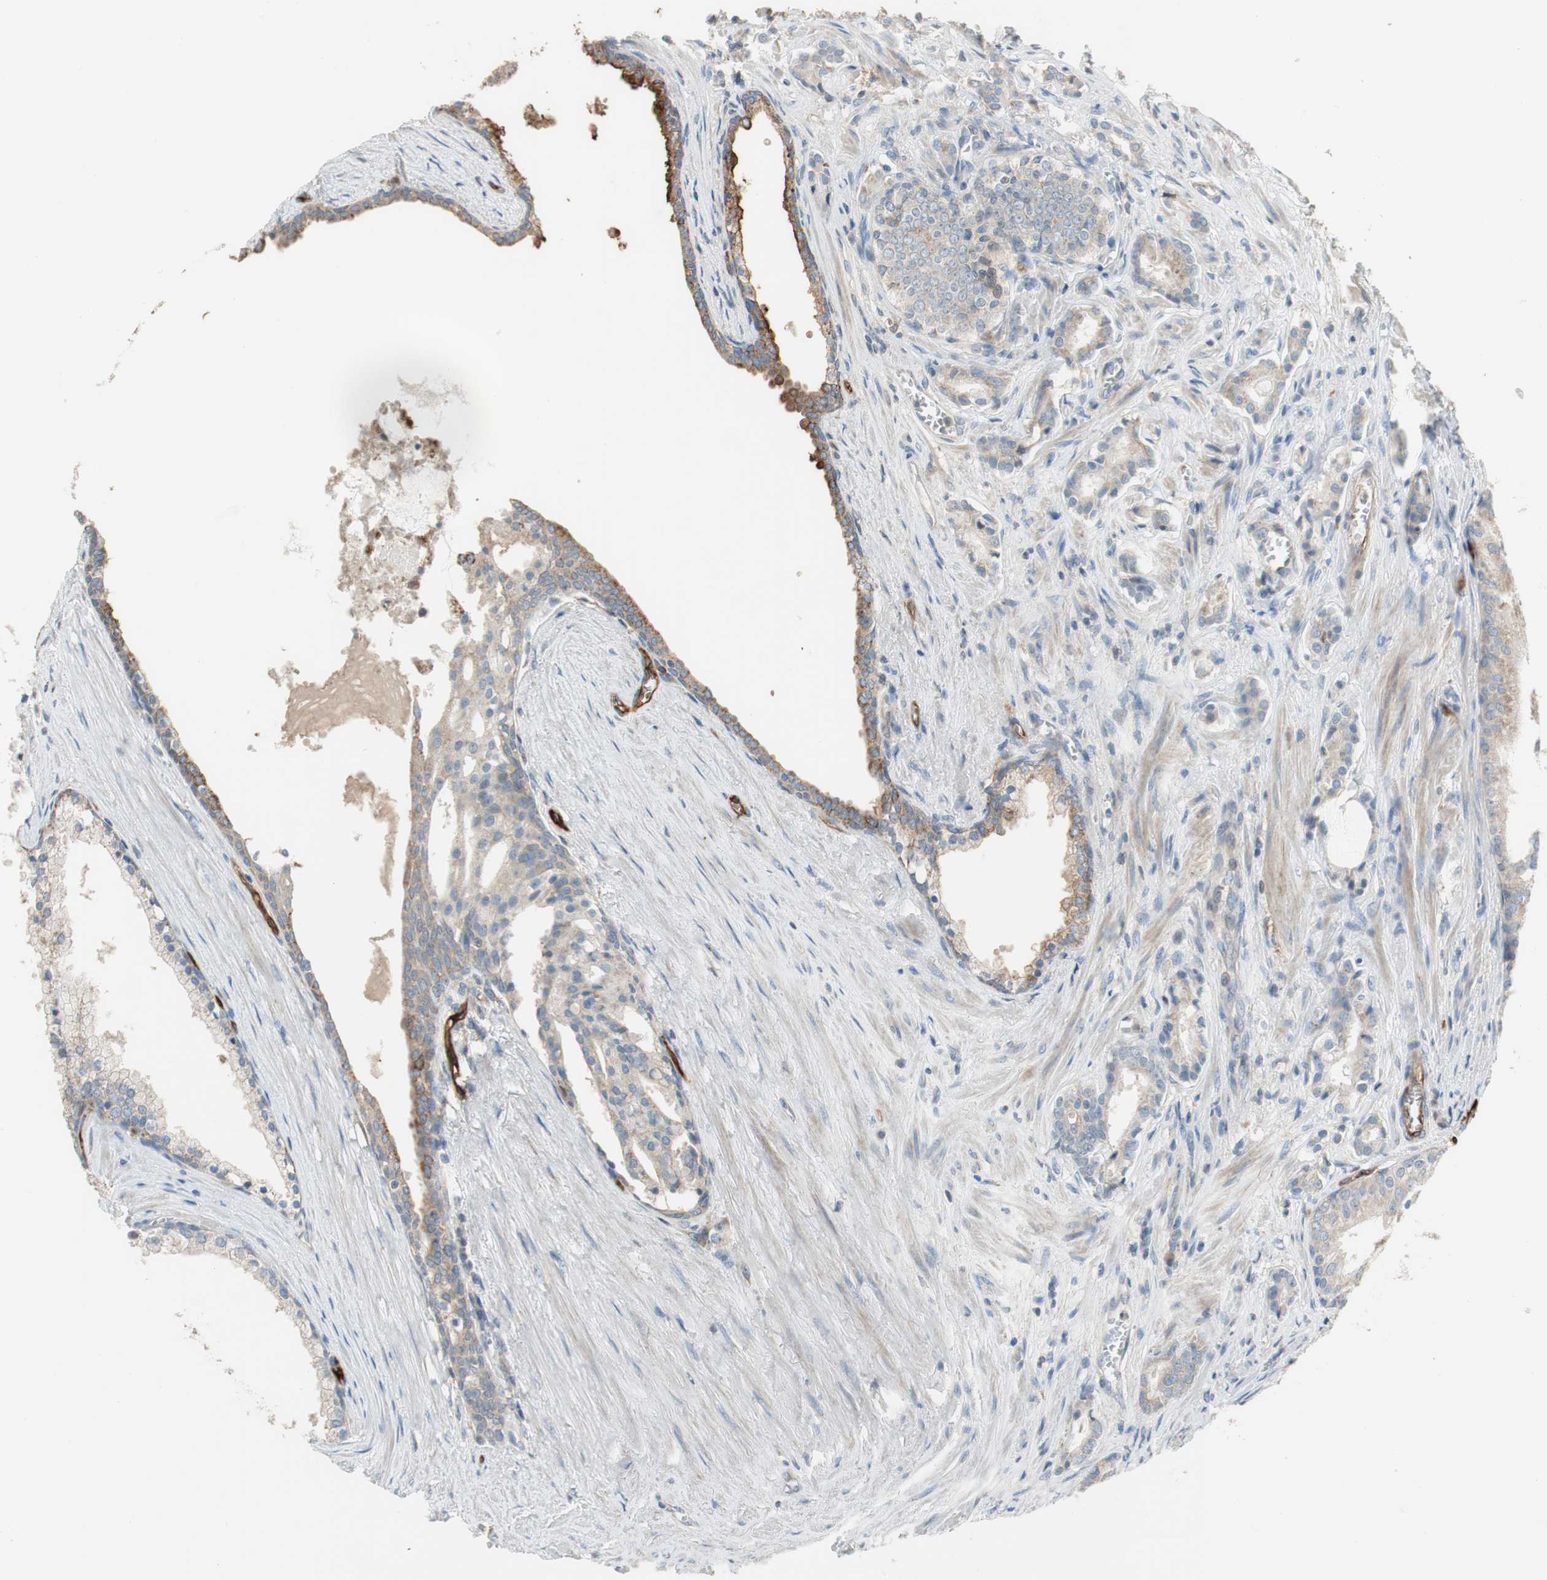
{"staining": {"intensity": "weak", "quantity": "25%-75%", "location": "cytoplasmic/membranous"}, "tissue": "prostate cancer", "cell_type": "Tumor cells", "image_type": "cancer", "snomed": [{"axis": "morphology", "description": "Adenocarcinoma, Low grade"}, {"axis": "topography", "description": "Prostate"}], "caption": "Prostate cancer was stained to show a protein in brown. There is low levels of weak cytoplasmic/membranous positivity in approximately 25%-75% of tumor cells.", "gene": "ALPL", "patient": {"sex": "male", "age": 58}}